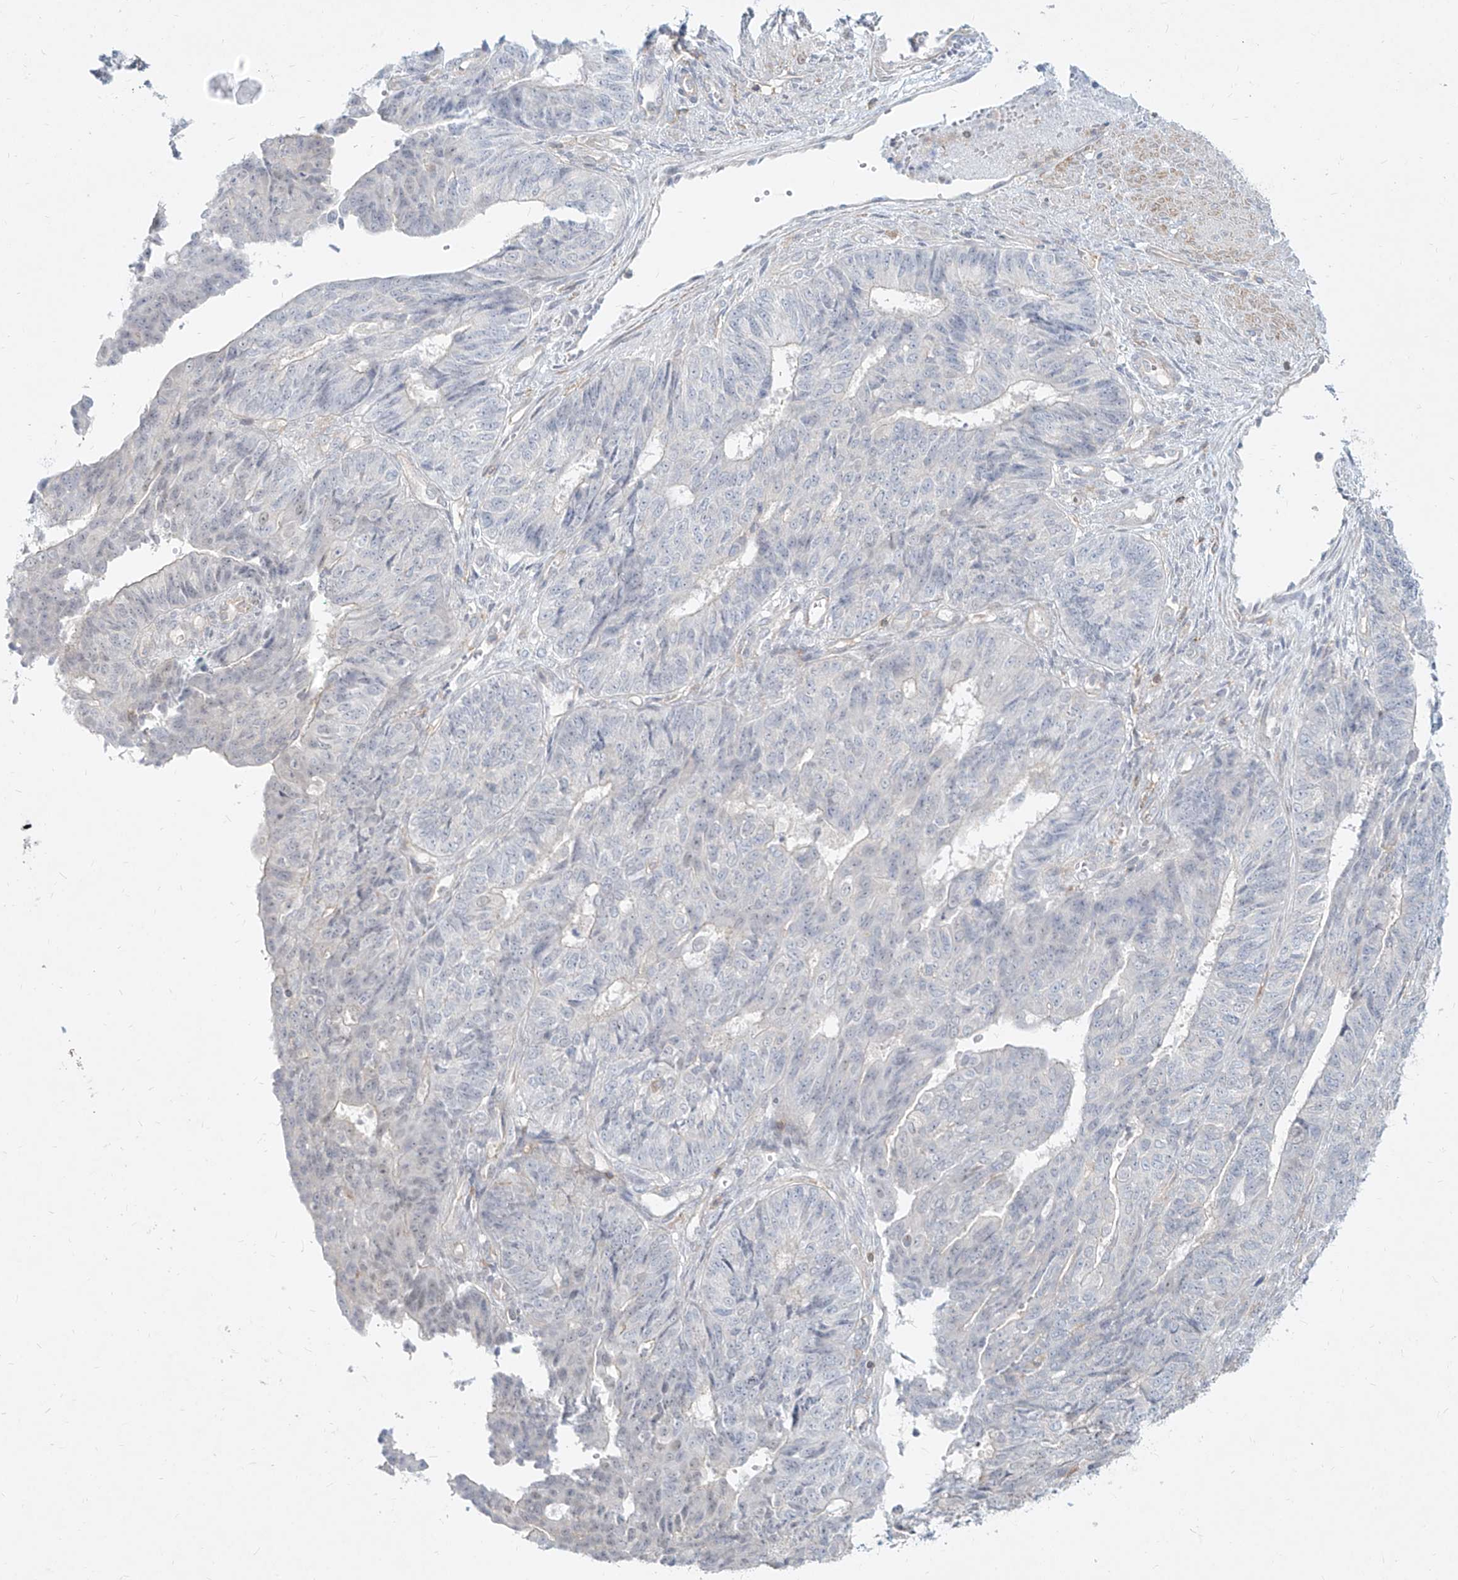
{"staining": {"intensity": "negative", "quantity": "none", "location": "none"}, "tissue": "endometrial cancer", "cell_type": "Tumor cells", "image_type": "cancer", "snomed": [{"axis": "morphology", "description": "Adenocarcinoma, NOS"}, {"axis": "topography", "description": "Endometrium"}], "caption": "Endometrial cancer (adenocarcinoma) was stained to show a protein in brown. There is no significant expression in tumor cells. (DAB (3,3'-diaminobenzidine) immunohistochemistry (IHC) with hematoxylin counter stain).", "gene": "SLC2A12", "patient": {"sex": "female", "age": 32}}